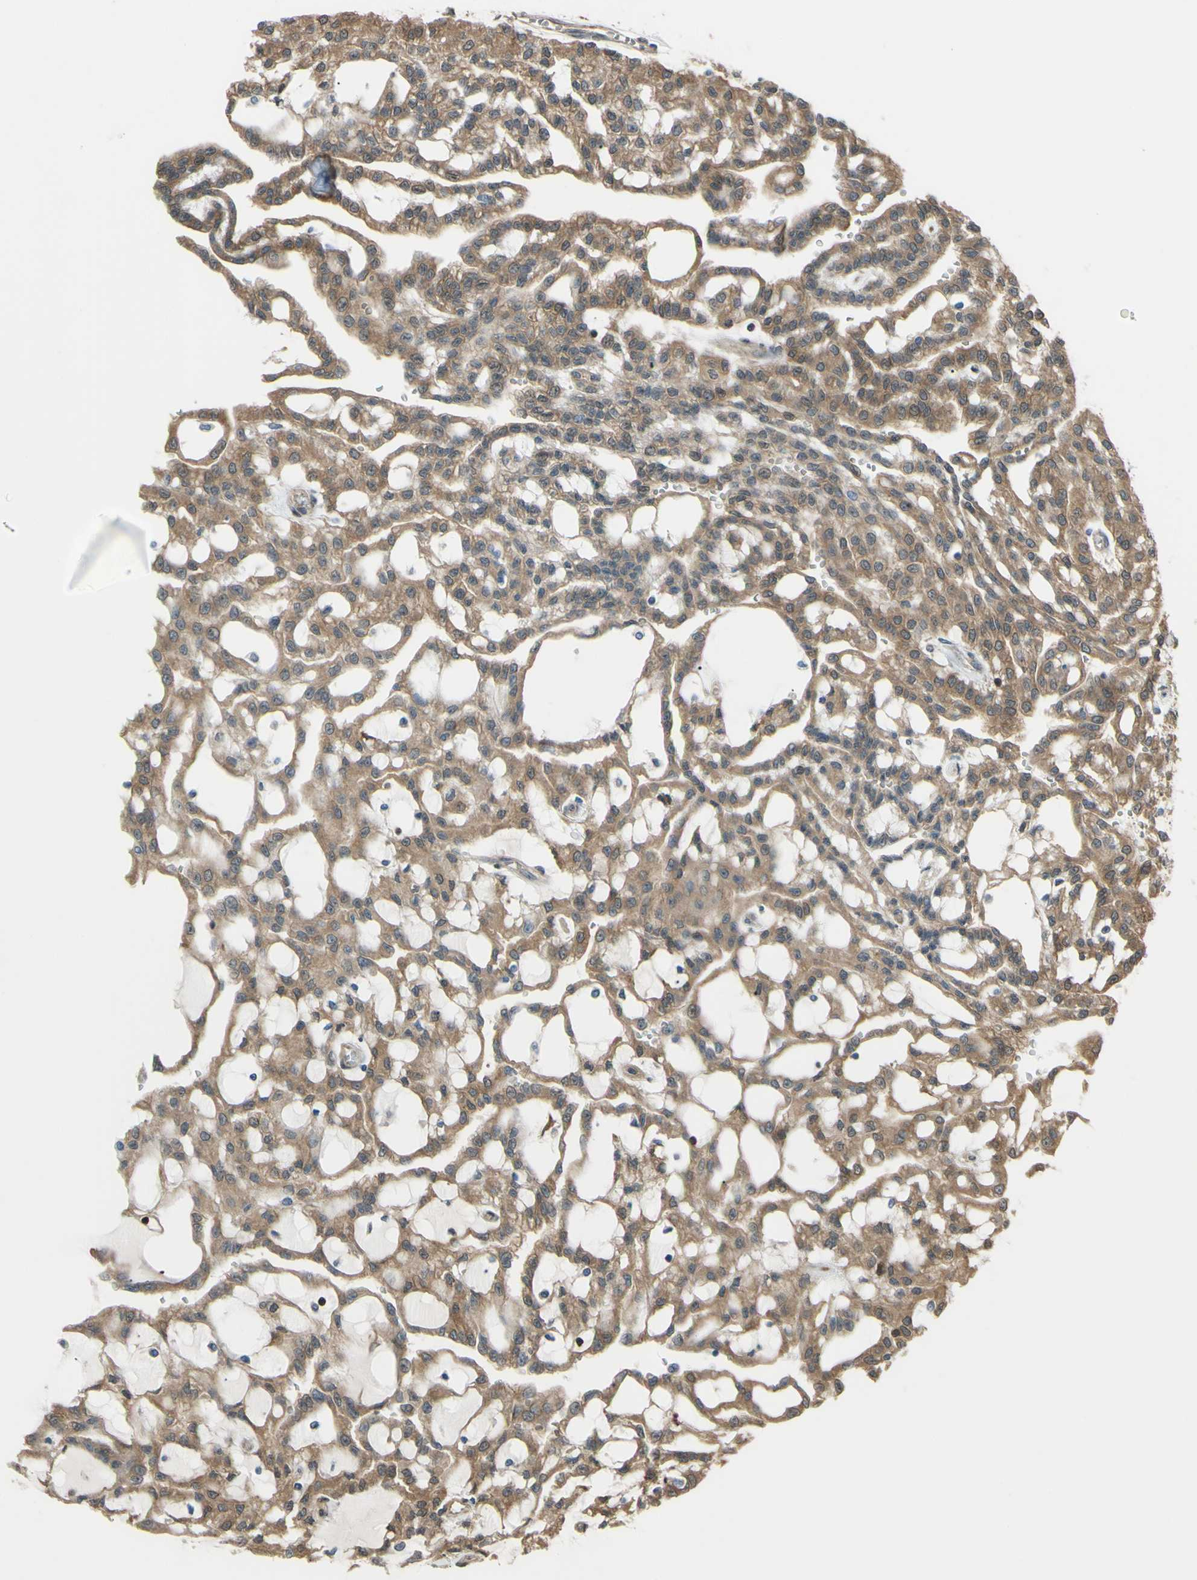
{"staining": {"intensity": "moderate", "quantity": ">75%", "location": "cytoplasmic/membranous"}, "tissue": "renal cancer", "cell_type": "Tumor cells", "image_type": "cancer", "snomed": [{"axis": "morphology", "description": "Adenocarcinoma, NOS"}, {"axis": "topography", "description": "Kidney"}], "caption": "This micrograph exhibits immunohistochemistry (IHC) staining of human renal cancer, with medium moderate cytoplasmic/membranous positivity in about >75% of tumor cells.", "gene": "YWHAQ", "patient": {"sex": "male", "age": 63}}